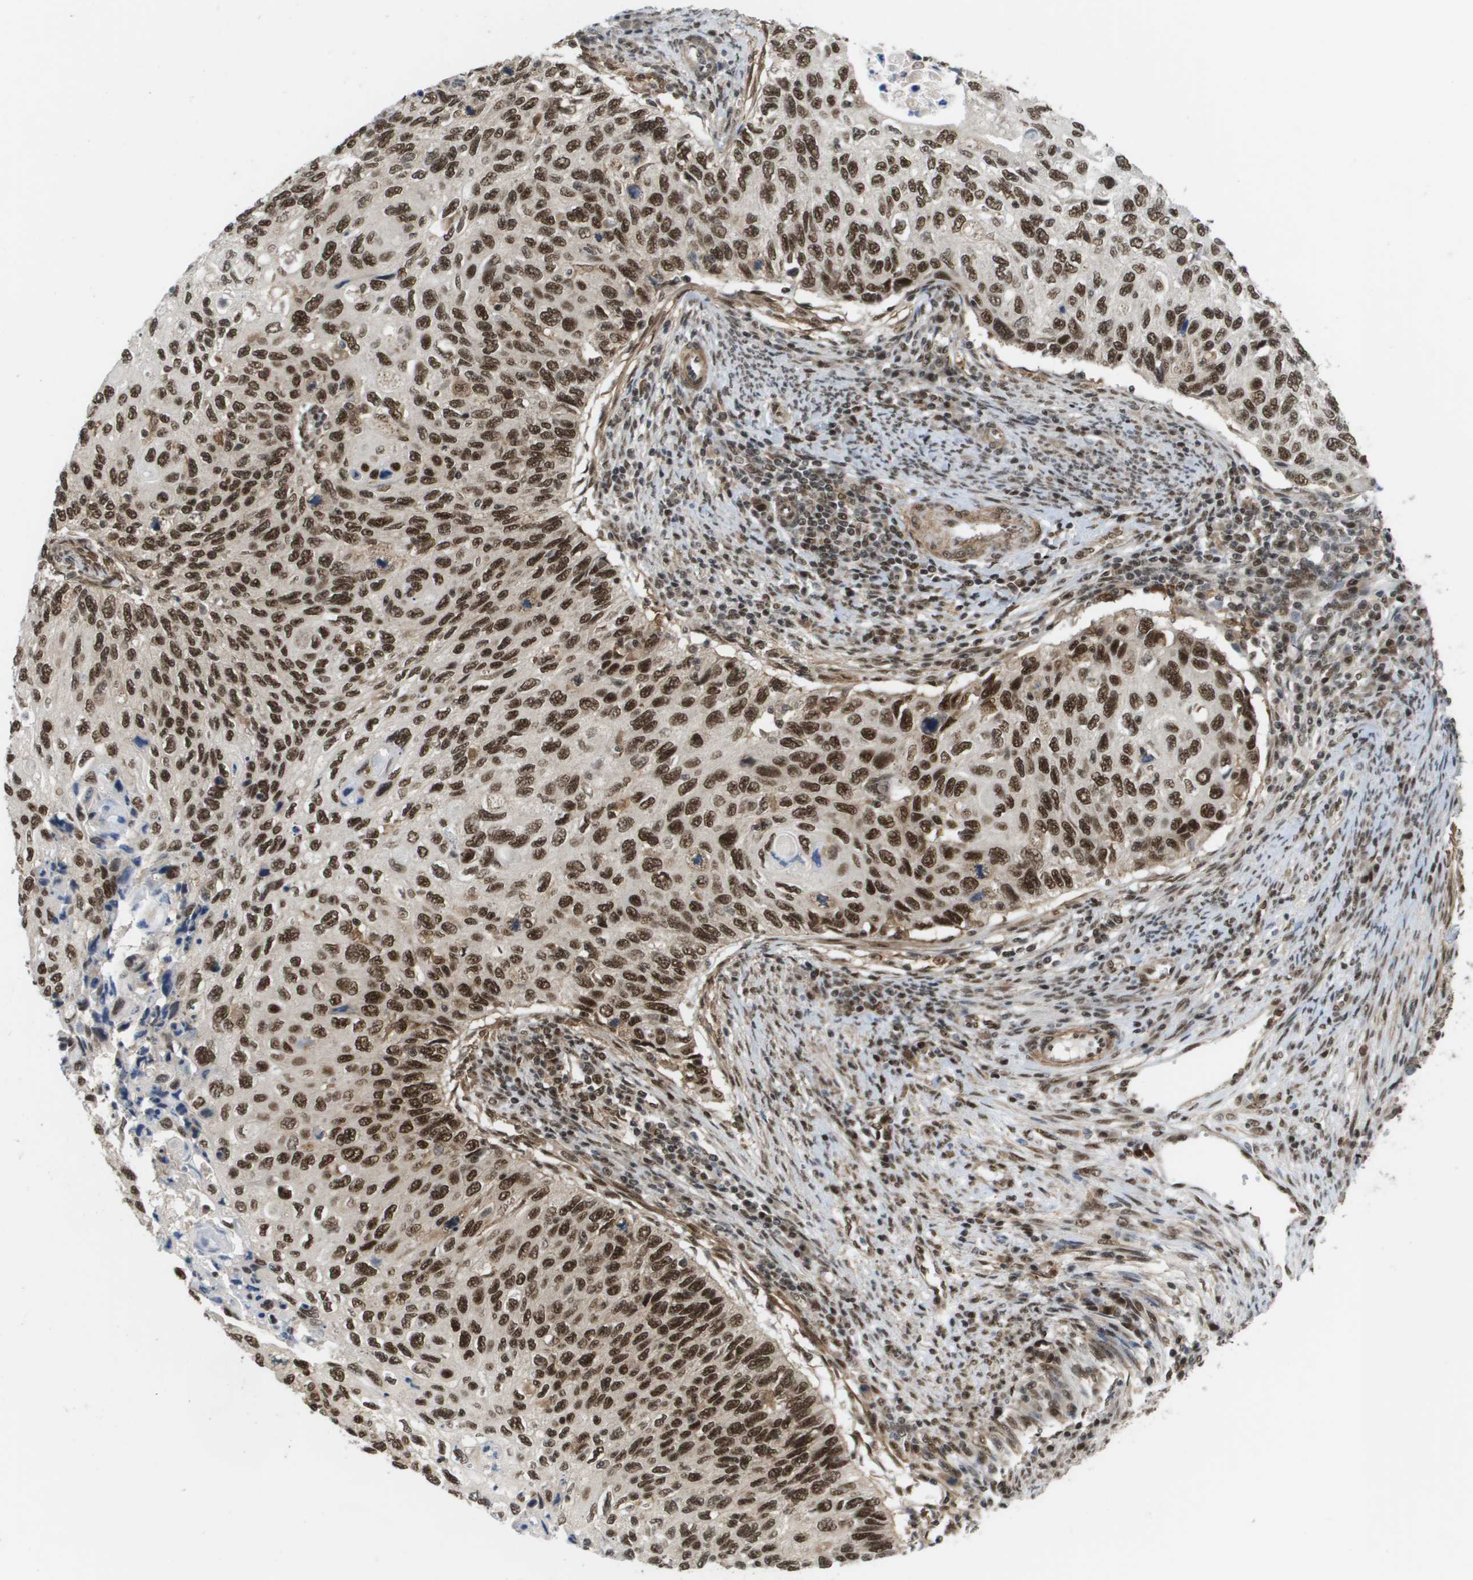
{"staining": {"intensity": "strong", "quantity": ">75%", "location": "nuclear"}, "tissue": "cervical cancer", "cell_type": "Tumor cells", "image_type": "cancer", "snomed": [{"axis": "morphology", "description": "Squamous cell carcinoma, NOS"}, {"axis": "topography", "description": "Cervix"}], "caption": "A photomicrograph of human cervical squamous cell carcinoma stained for a protein reveals strong nuclear brown staining in tumor cells.", "gene": "PRCC", "patient": {"sex": "female", "age": 70}}